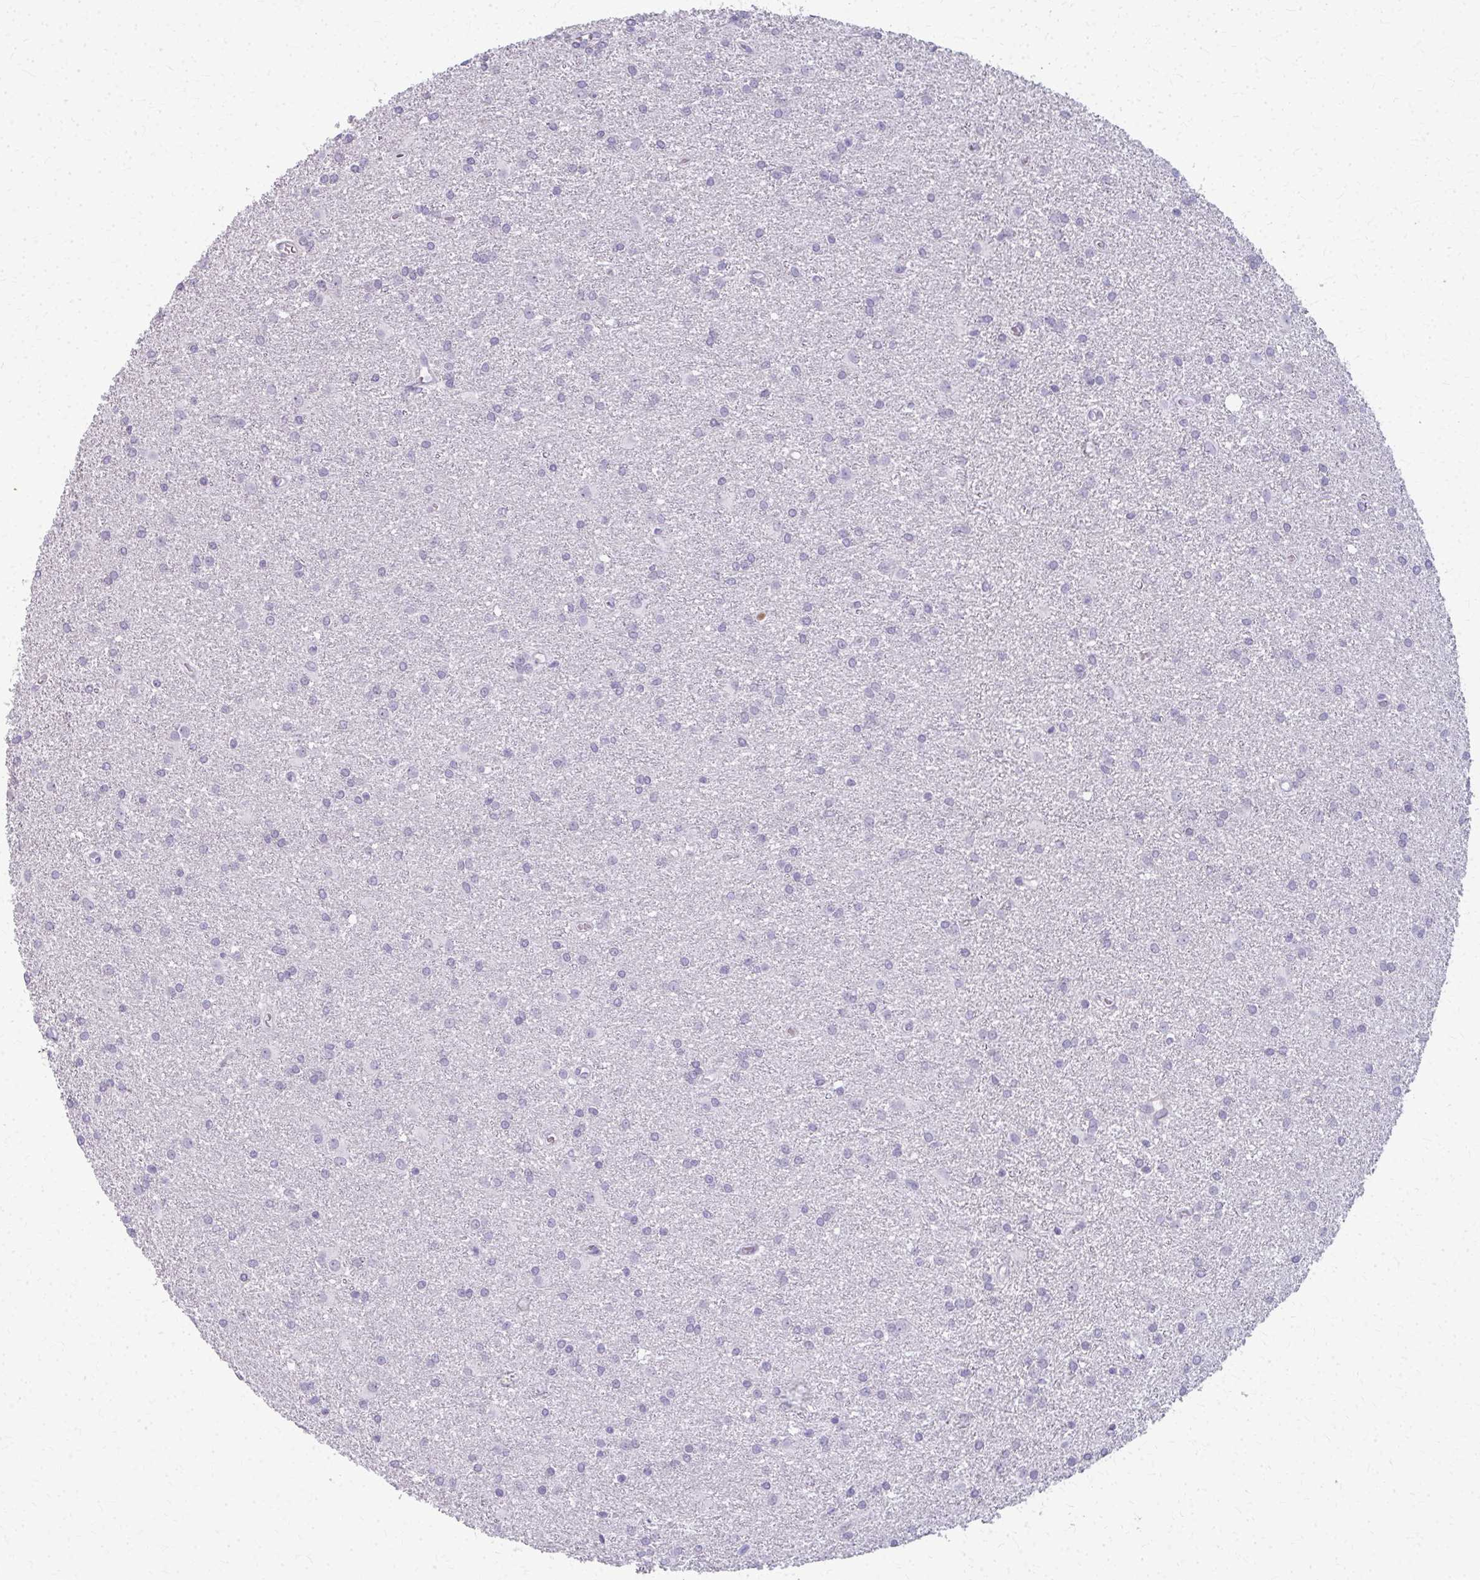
{"staining": {"intensity": "negative", "quantity": "none", "location": "none"}, "tissue": "glioma", "cell_type": "Tumor cells", "image_type": "cancer", "snomed": [{"axis": "morphology", "description": "Glioma, malignant, High grade"}, {"axis": "topography", "description": "Brain"}], "caption": "IHC histopathology image of human malignant glioma (high-grade) stained for a protein (brown), which shows no expression in tumor cells.", "gene": "CA3", "patient": {"sex": "female", "age": 50}}